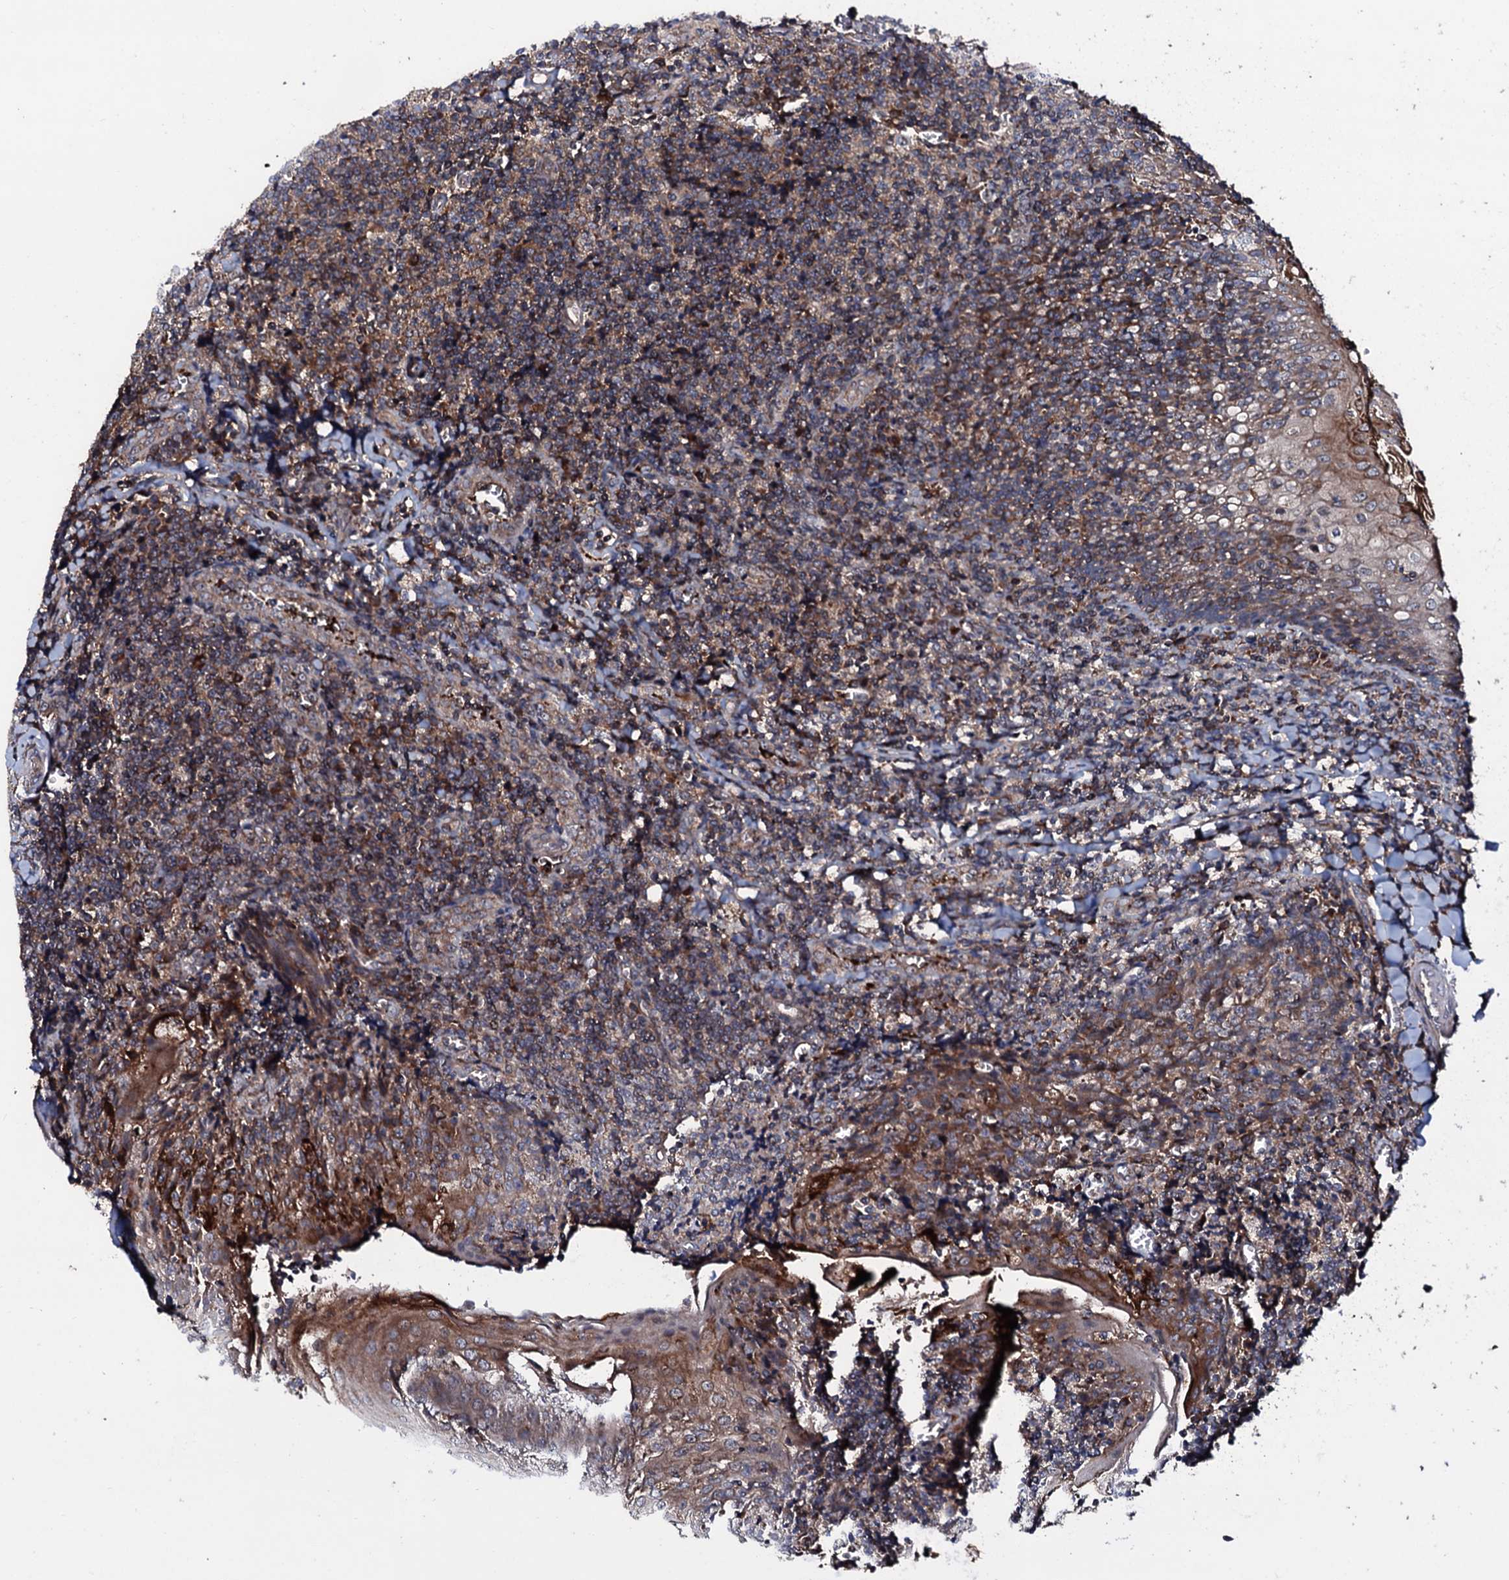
{"staining": {"intensity": "moderate", "quantity": ">75%", "location": "cytoplasmic/membranous"}, "tissue": "tonsil", "cell_type": "Germinal center cells", "image_type": "normal", "snomed": [{"axis": "morphology", "description": "Normal tissue, NOS"}, {"axis": "topography", "description": "Tonsil"}], "caption": "Germinal center cells show moderate cytoplasmic/membranous staining in approximately >75% of cells in normal tonsil.", "gene": "ENSG00000256591", "patient": {"sex": "male", "age": 27}}